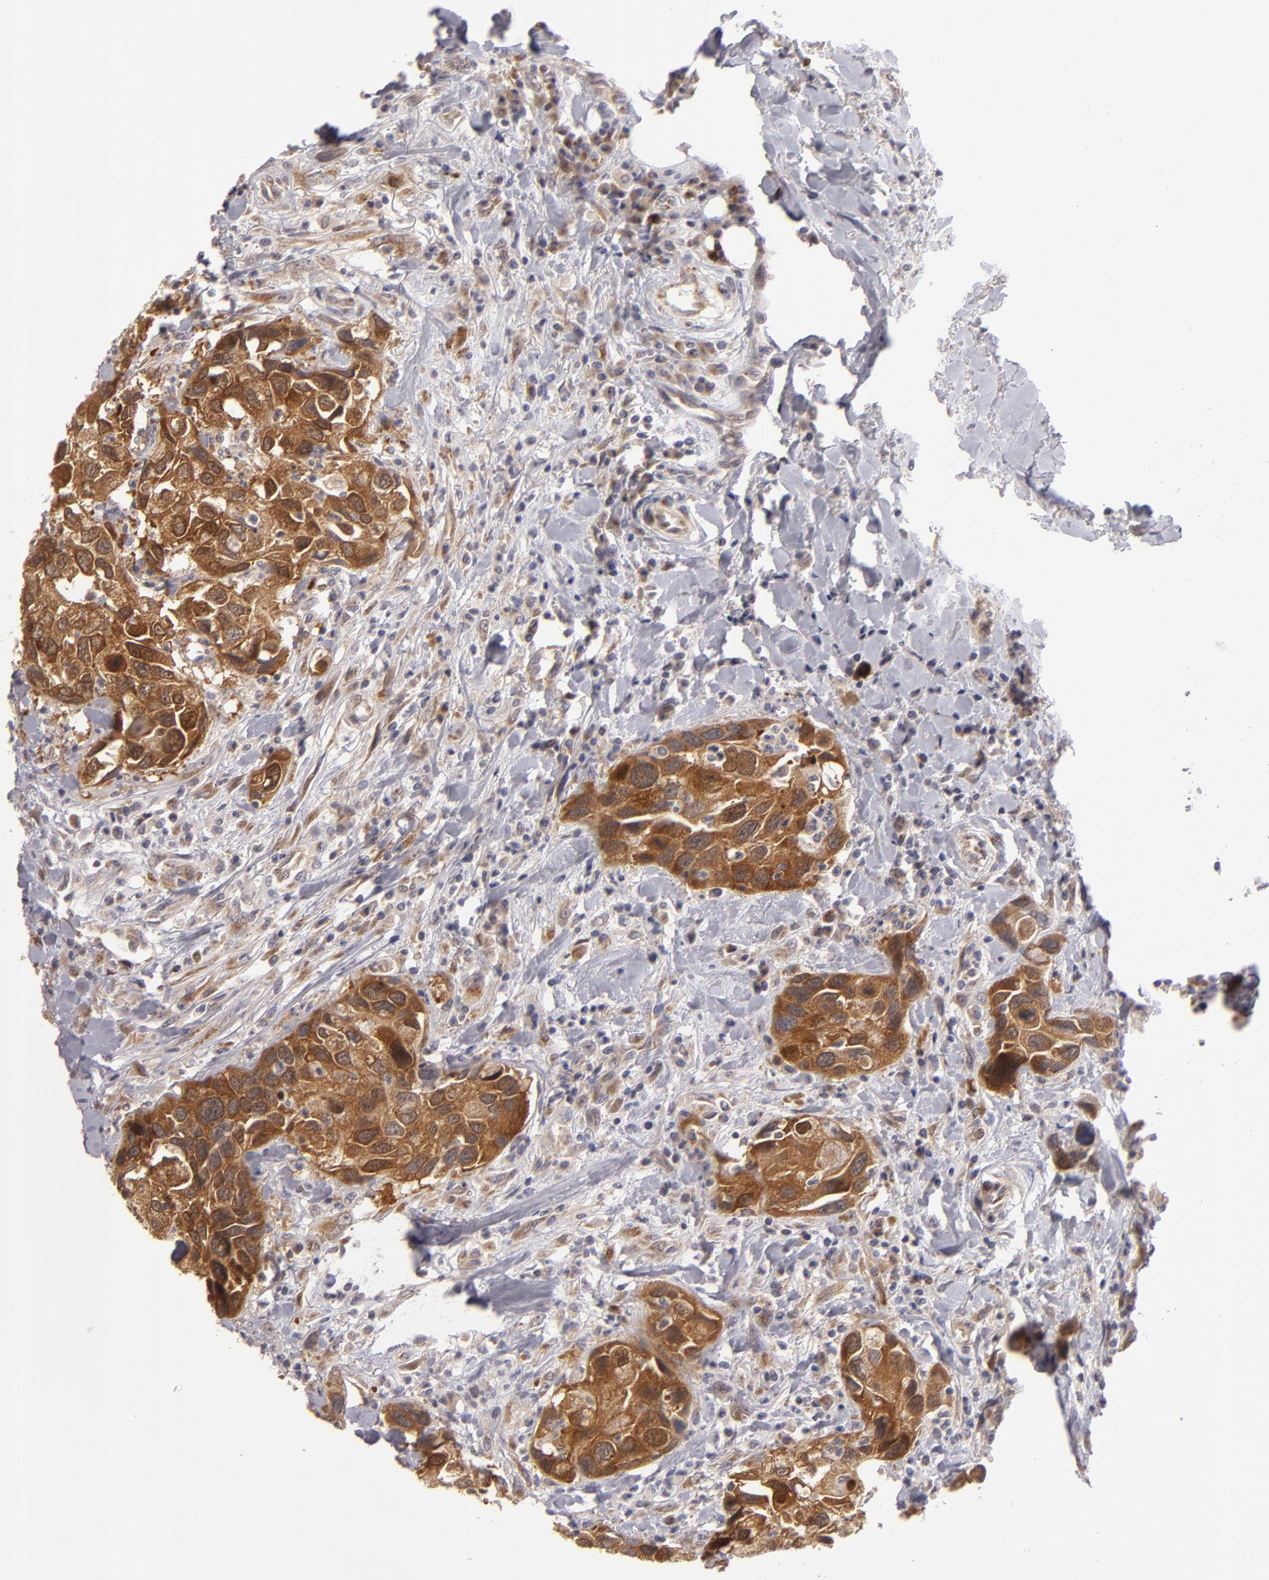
{"staining": {"intensity": "strong", "quantity": ">75%", "location": "cytoplasmic/membranous"}, "tissue": "urothelial cancer", "cell_type": "Tumor cells", "image_type": "cancer", "snomed": [{"axis": "morphology", "description": "Urothelial carcinoma, High grade"}, {"axis": "topography", "description": "Urinary bladder"}], "caption": "Protein expression analysis of human urothelial cancer reveals strong cytoplasmic/membranous positivity in about >75% of tumor cells. The staining was performed using DAB (3,3'-diaminobenzidine), with brown indicating positive protein expression. Nuclei are stained blue with hematoxylin.", "gene": "SH2D4A", "patient": {"sex": "male", "age": 66}}